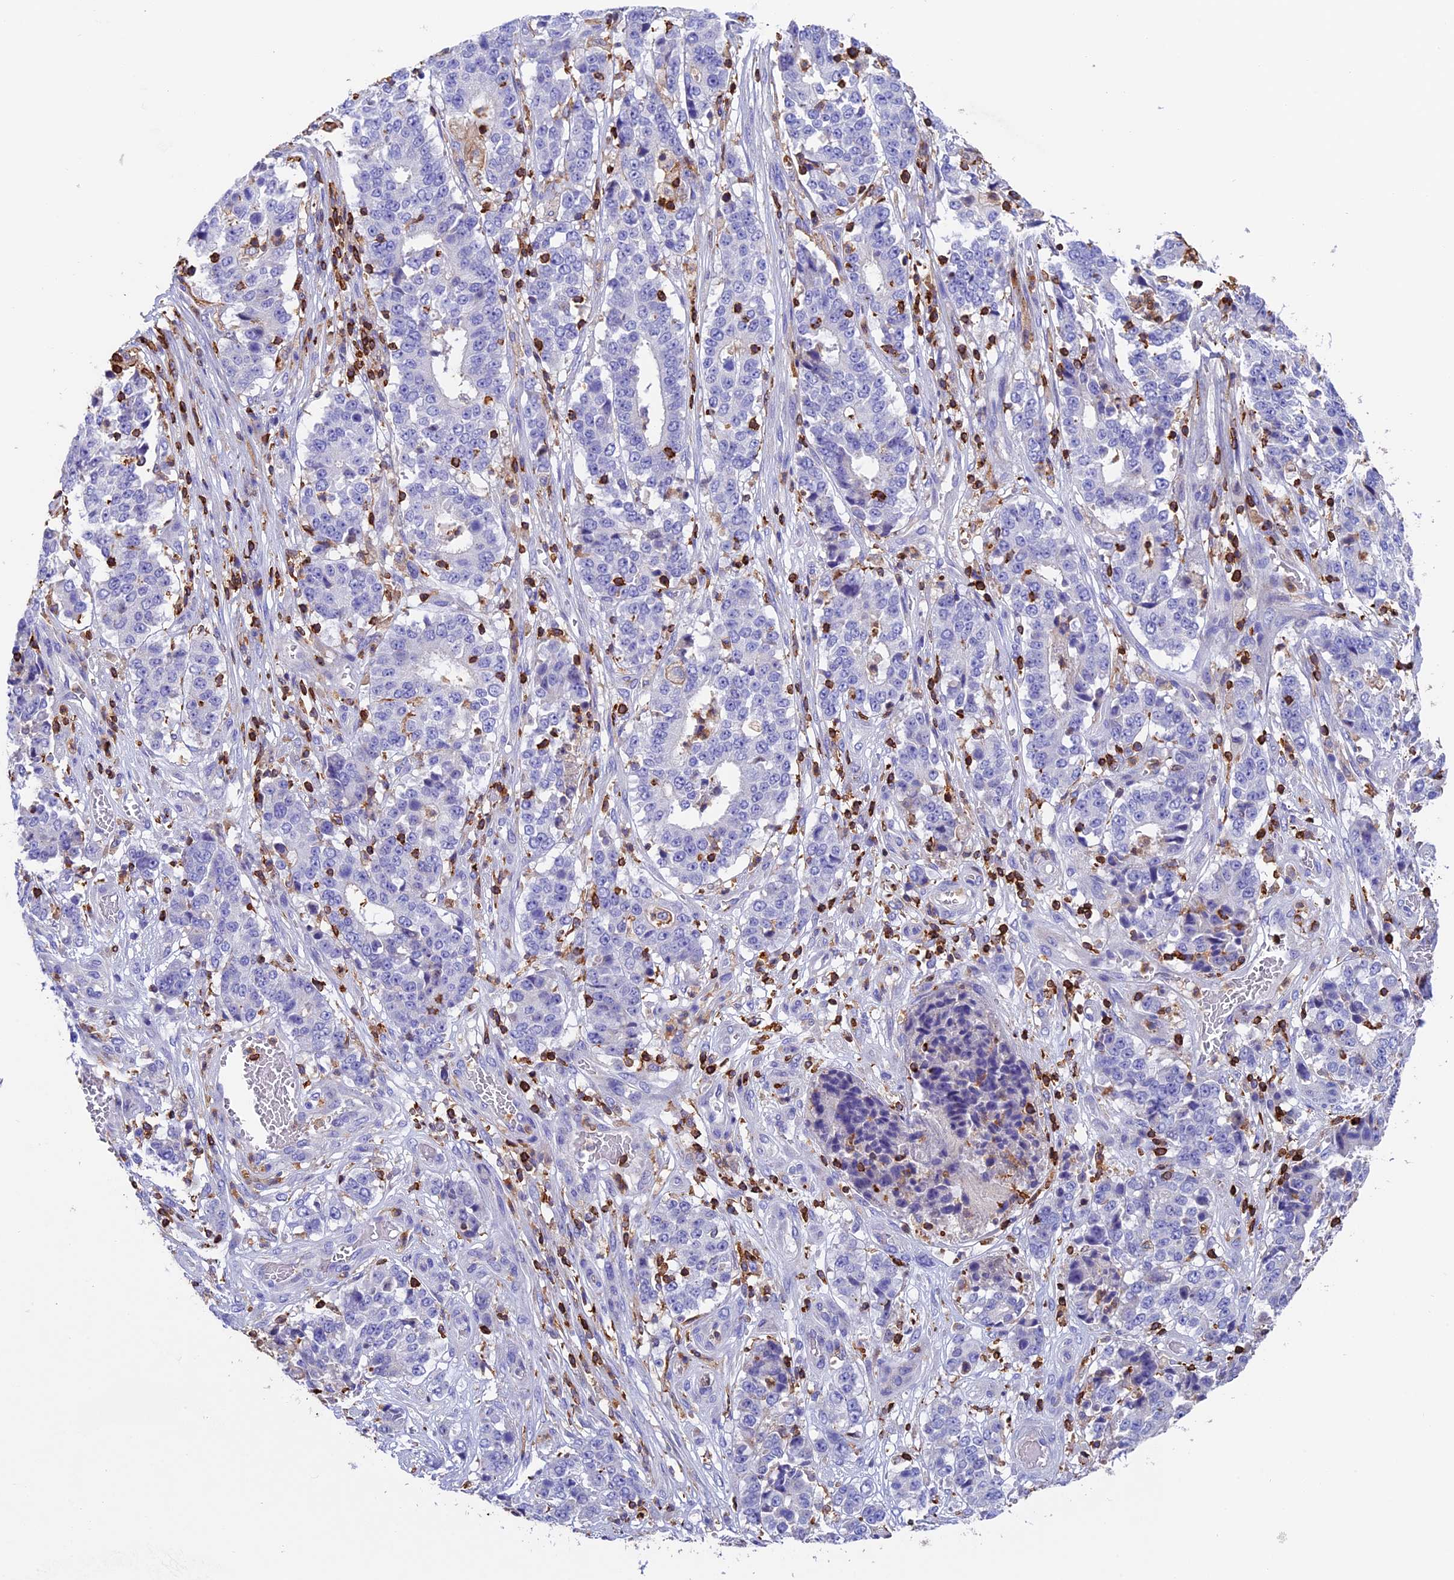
{"staining": {"intensity": "negative", "quantity": "none", "location": "none"}, "tissue": "stomach cancer", "cell_type": "Tumor cells", "image_type": "cancer", "snomed": [{"axis": "morphology", "description": "Adenocarcinoma, NOS"}, {"axis": "topography", "description": "Stomach"}], "caption": "IHC histopathology image of stomach cancer (adenocarcinoma) stained for a protein (brown), which exhibits no expression in tumor cells. (DAB (3,3'-diaminobenzidine) immunohistochemistry (IHC), high magnification).", "gene": "ADAT1", "patient": {"sex": "male", "age": 59}}